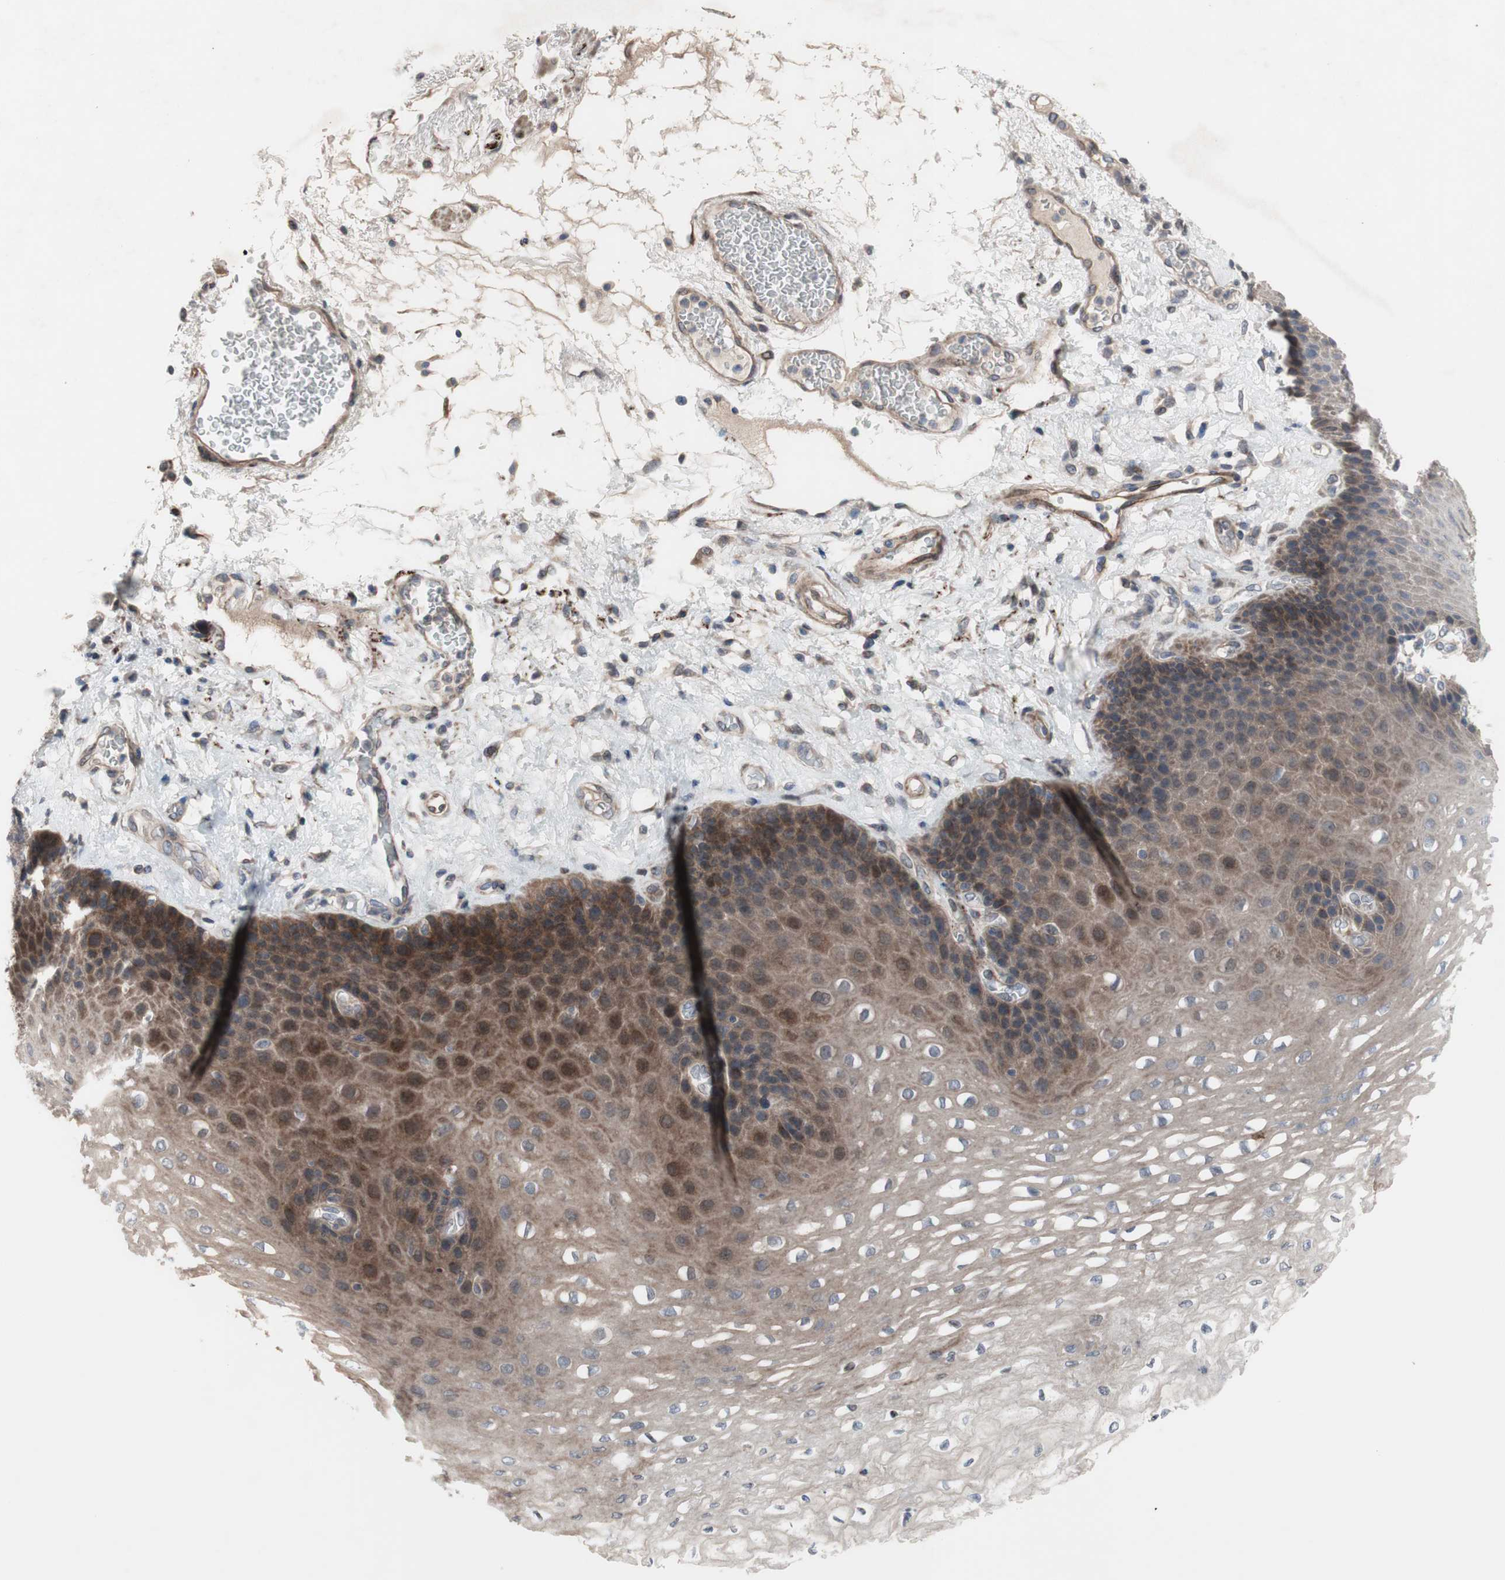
{"staining": {"intensity": "moderate", "quantity": ">75%", "location": "cytoplasmic/membranous"}, "tissue": "esophagus", "cell_type": "Squamous epithelial cells", "image_type": "normal", "snomed": [{"axis": "morphology", "description": "Normal tissue, NOS"}, {"axis": "topography", "description": "Esophagus"}], "caption": "This image reveals unremarkable esophagus stained with immunohistochemistry (IHC) to label a protein in brown. The cytoplasmic/membranous of squamous epithelial cells show moderate positivity for the protein. Nuclei are counter-stained blue.", "gene": "OAZ1", "patient": {"sex": "female", "age": 72}}